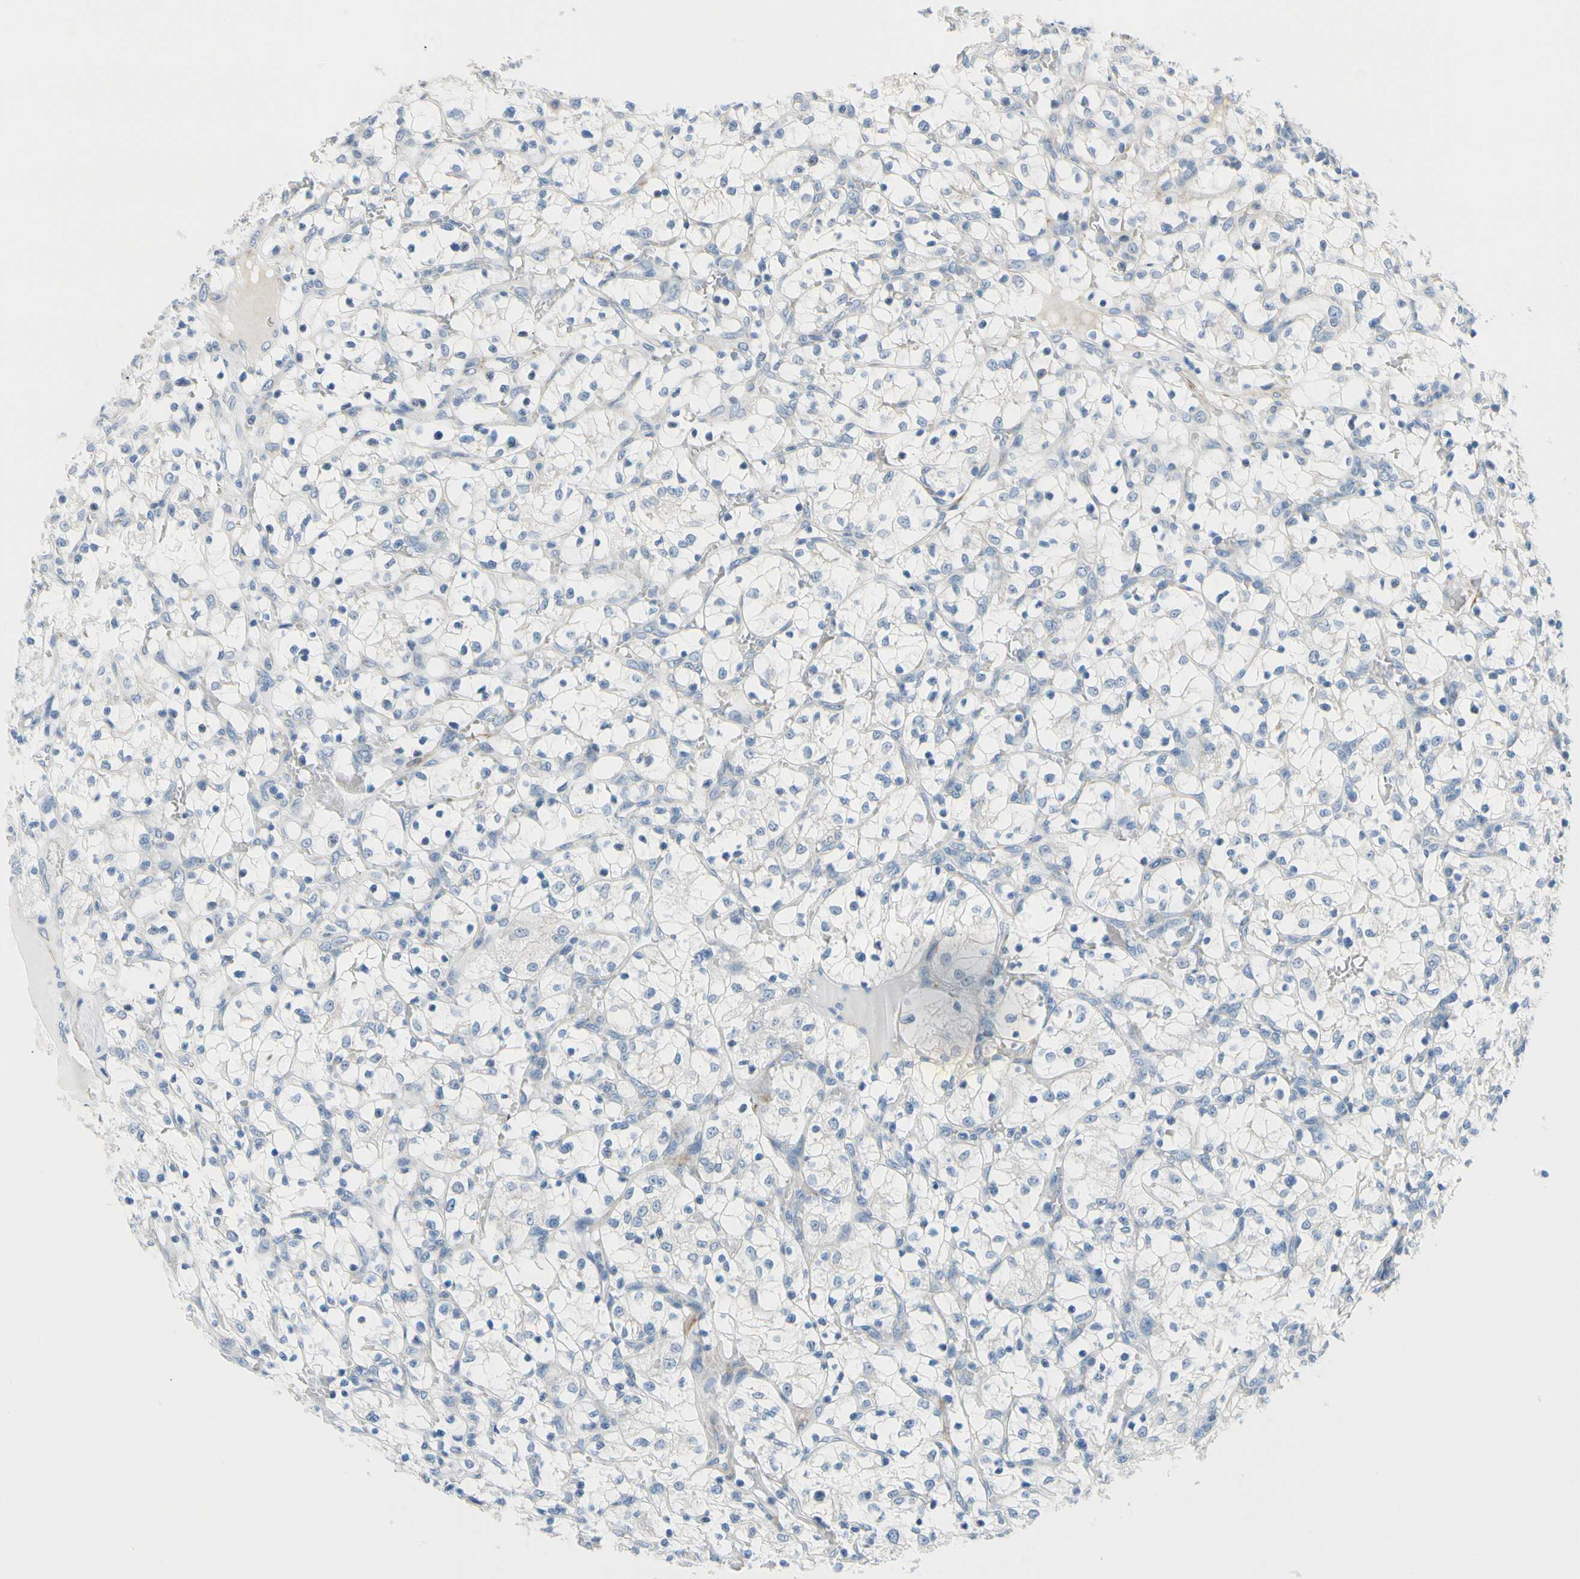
{"staining": {"intensity": "negative", "quantity": "none", "location": "none"}, "tissue": "renal cancer", "cell_type": "Tumor cells", "image_type": "cancer", "snomed": [{"axis": "morphology", "description": "Adenocarcinoma, NOS"}, {"axis": "topography", "description": "Kidney"}], "caption": "There is no significant expression in tumor cells of renal cancer.", "gene": "FCER2", "patient": {"sex": "female", "age": 69}}